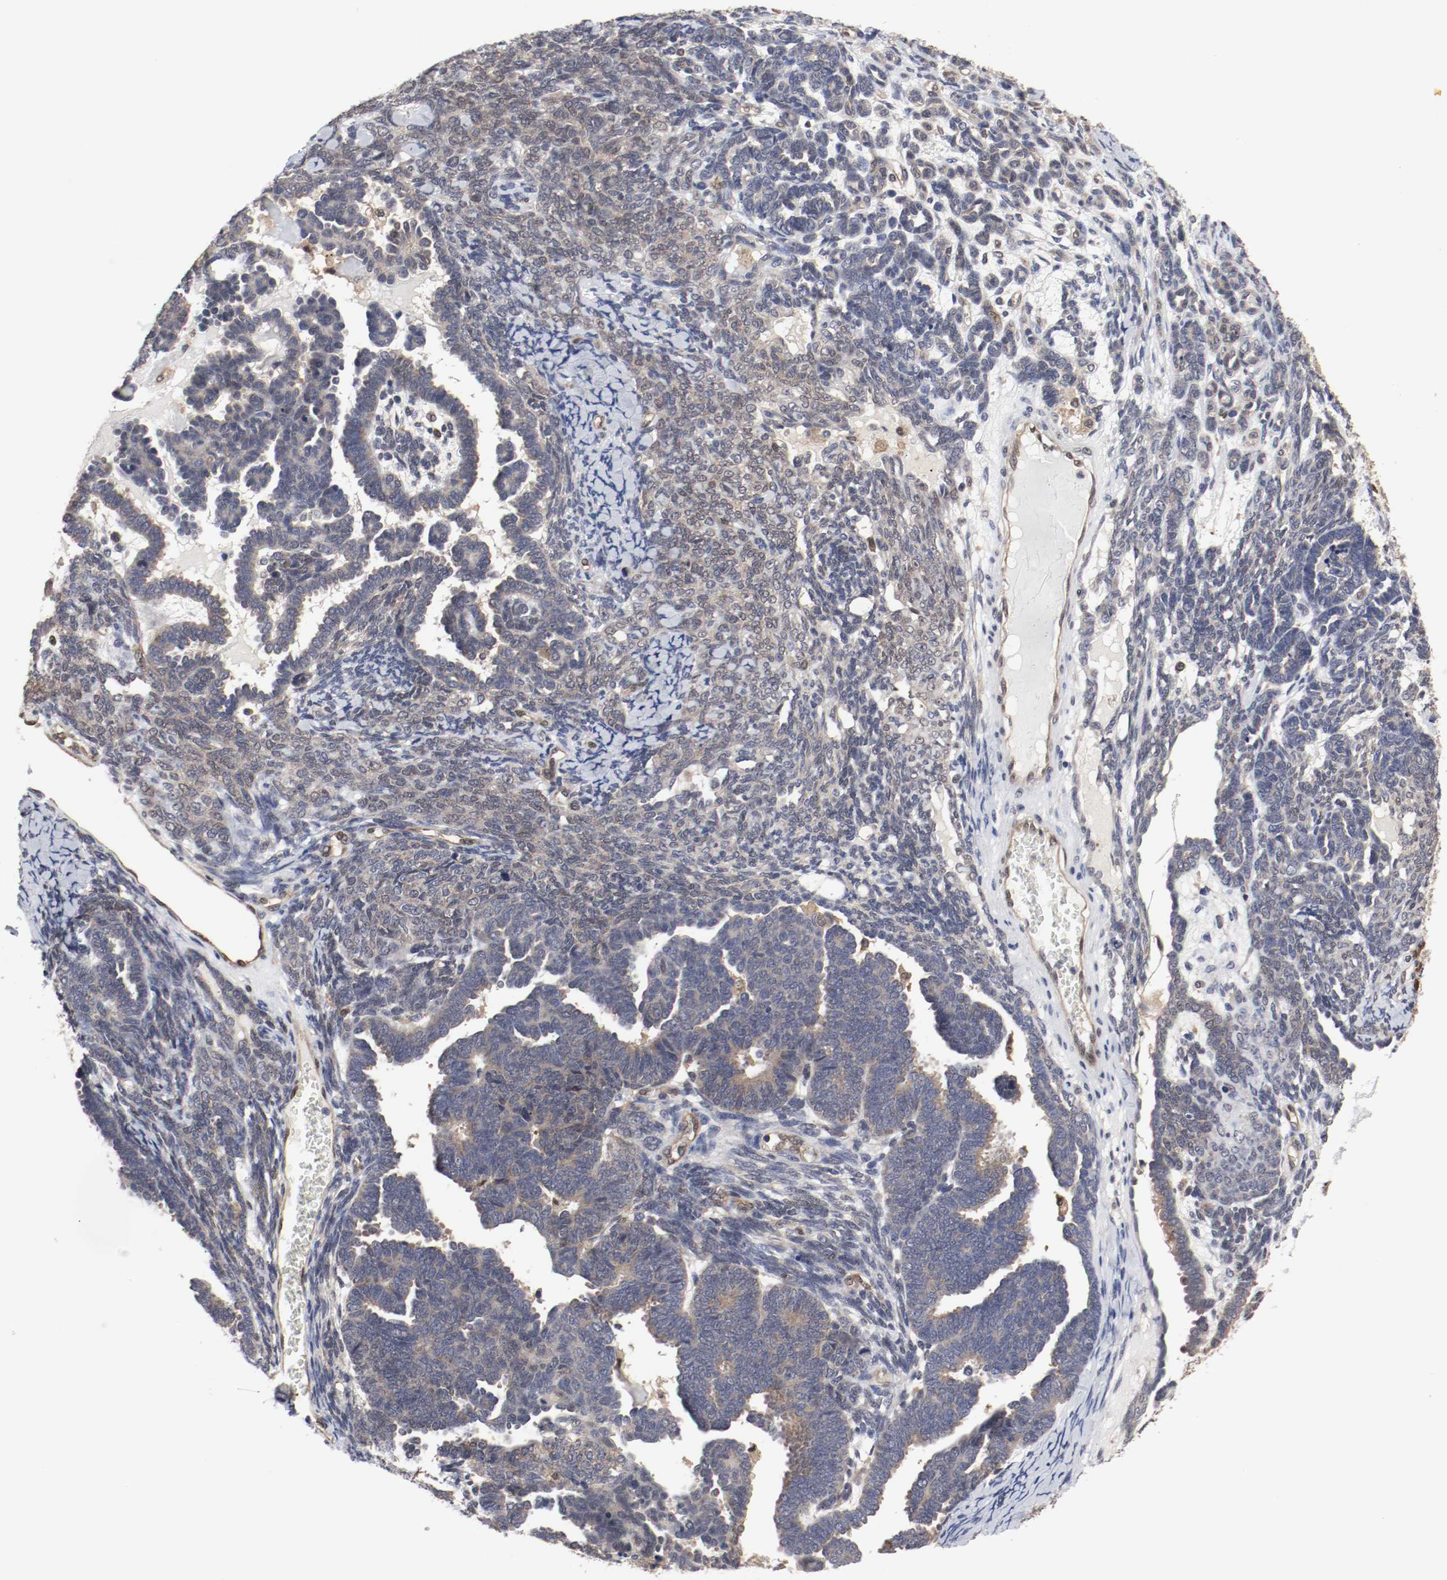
{"staining": {"intensity": "weak", "quantity": ">75%", "location": "cytoplasmic/membranous"}, "tissue": "endometrial cancer", "cell_type": "Tumor cells", "image_type": "cancer", "snomed": [{"axis": "morphology", "description": "Neoplasm, malignant, NOS"}, {"axis": "topography", "description": "Endometrium"}], "caption": "Endometrial cancer tissue displays weak cytoplasmic/membranous staining in approximately >75% of tumor cells, visualized by immunohistochemistry.", "gene": "AFG3L2", "patient": {"sex": "female", "age": 74}}